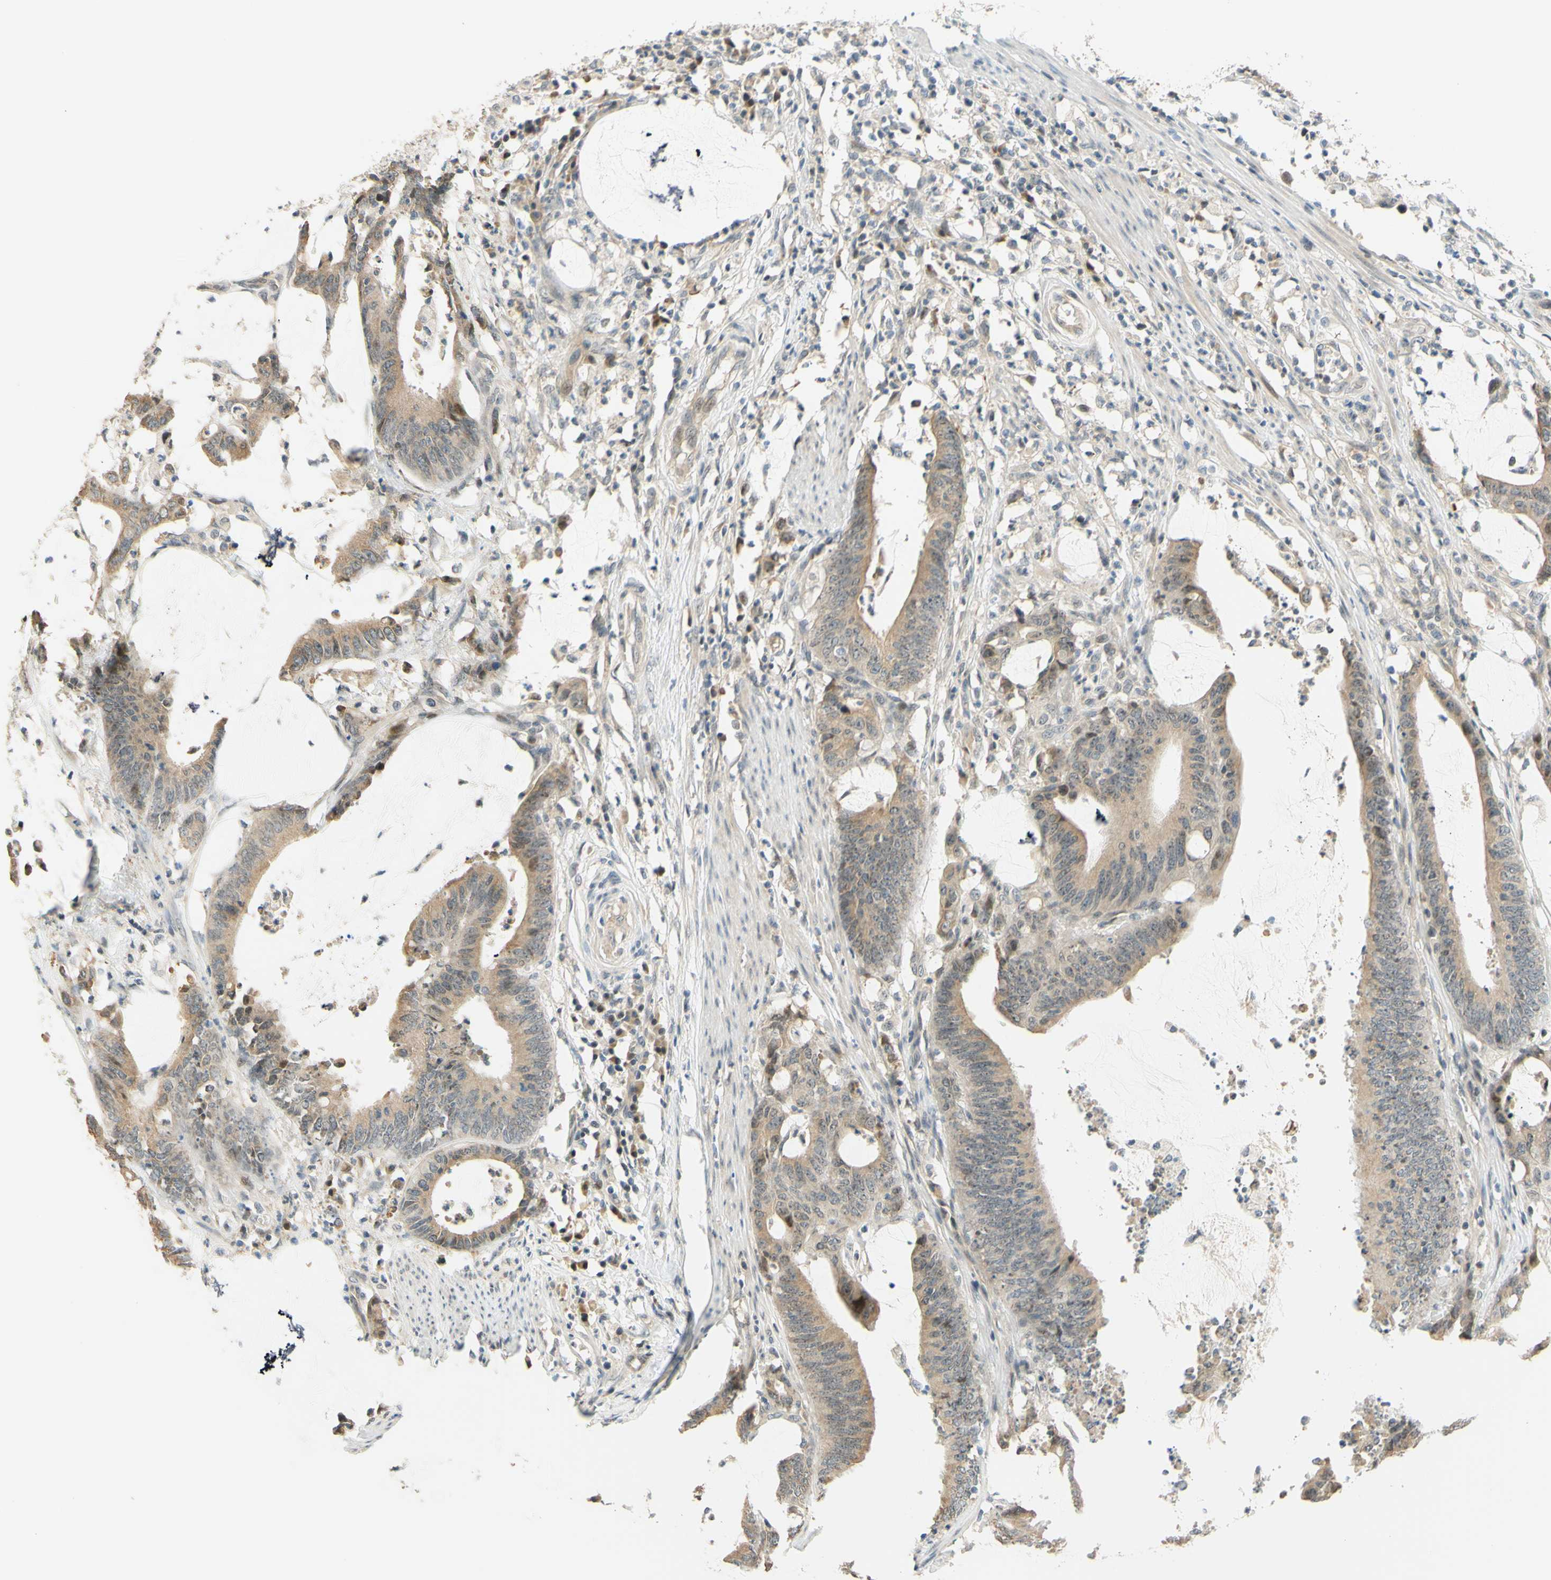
{"staining": {"intensity": "weak", "quantity": ">75%", "location": "cytoplasmic/membranous"}, "tissue": "colorectal cancer", "cell_type": "Tumor cells", "image_type": "cancer", "snomed": [{"axis": "morphology", "description": "Adenocarcinoma, NOS"}, {"axis": "topography", "description": "Rectum"}], "caption": "Protein staining of adenocarcinoma (colorectal) tissue displays weak cytoplasmic/membranous expression in approximately >75% of tumor cells. The protein is shown in brown color, while the nuclei are stained blue.", "gene": "C2CD2L", "patient": {"sex": "female", "age": 66}}